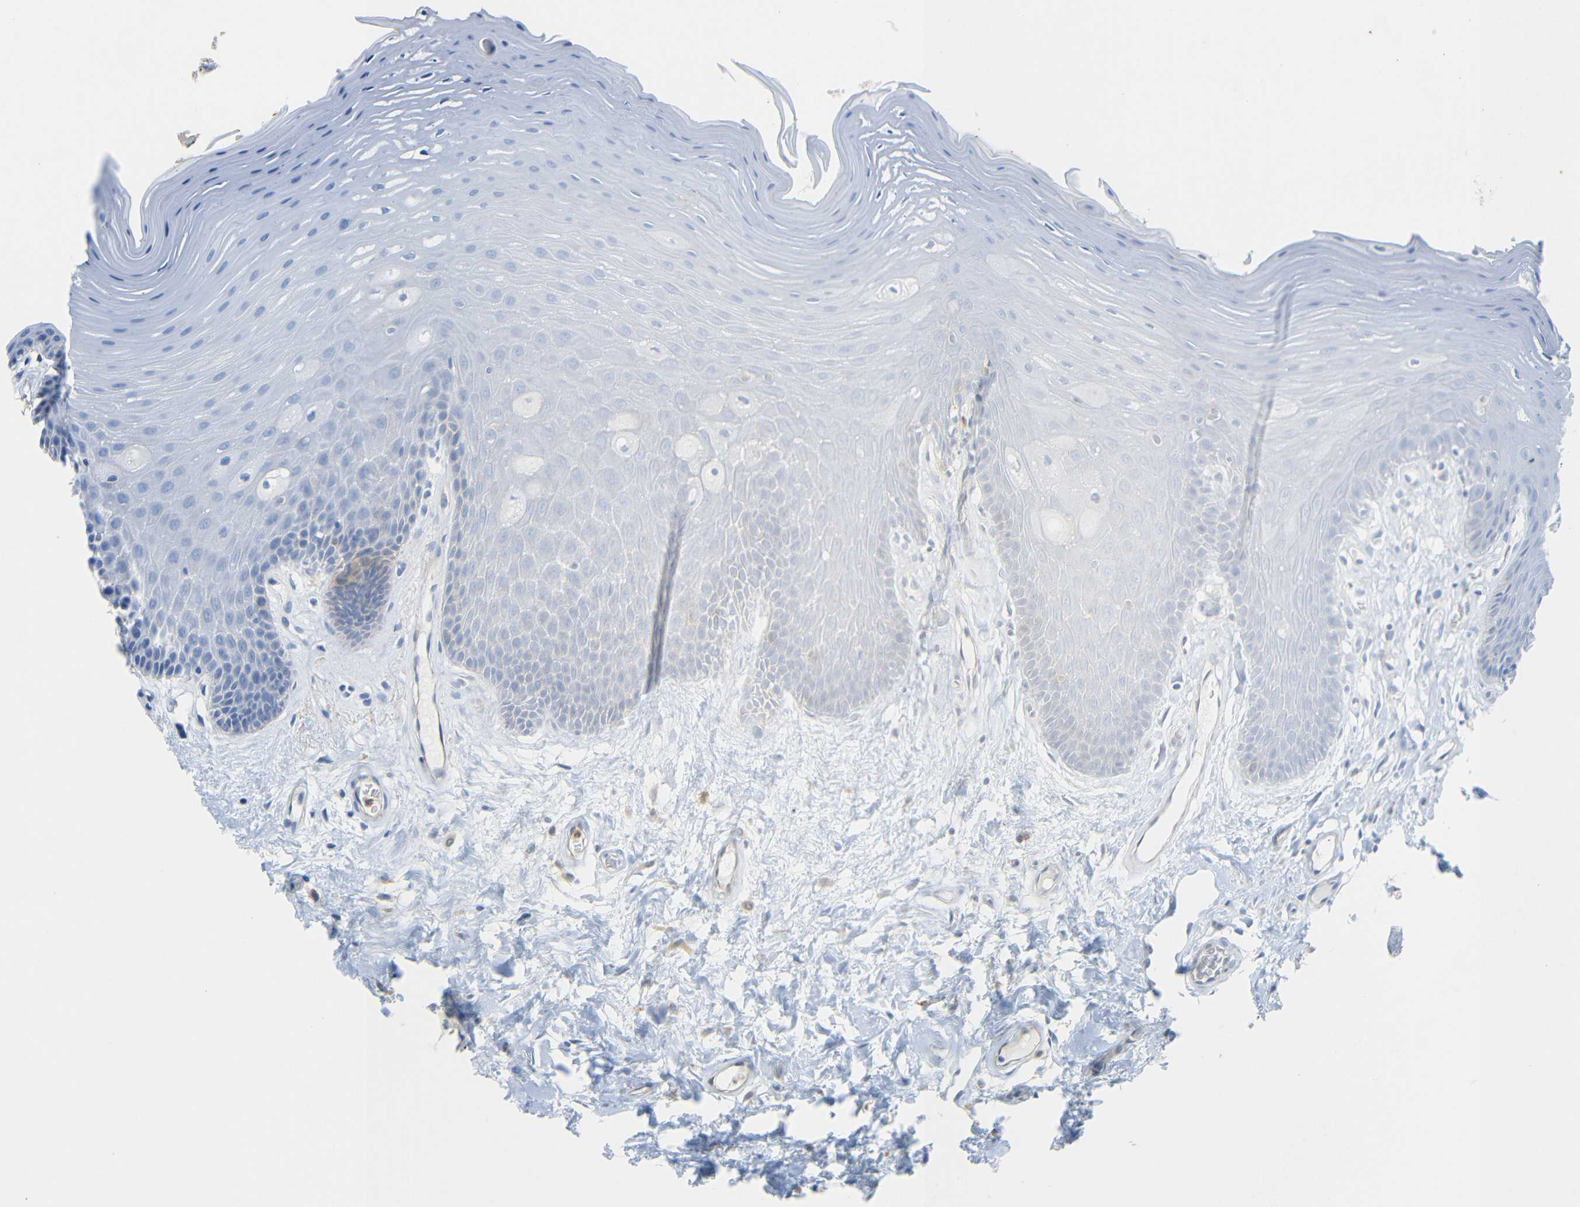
{"staining": {"intensity": "negative", "quantity": "none", "location": "none"}, "tissue": "oral mucosa", "cell_type": "Squamous epithelial cells", "image_type": "normal", "snomed": [{"axis": "morphology", "description": "Normal tissue, NOS"}, {"axis": "morphology", "description": "Squamous cell carcinoma, NOS"}, {"axis": "topography", "description": "Skeletal muscle"}, {"axis": "topography", "description": "Adipose tissue"}, {"axis": "topography", "description": "Vascular tissue"}, {"axis": "topography", "description": "Oral tissue"}, {"axis": "topography", "description": "Peripheral nerve tissue"}, {"axis": "topography", "description": "Head-Neck"}], "caption": "This is a histopathology image of IHC staining of unremarkable oral mucosa, which shows no staining in squamous epithelial cells.", "gene": "SDCBP", "patient": {"sex": "male", "age": 71}}